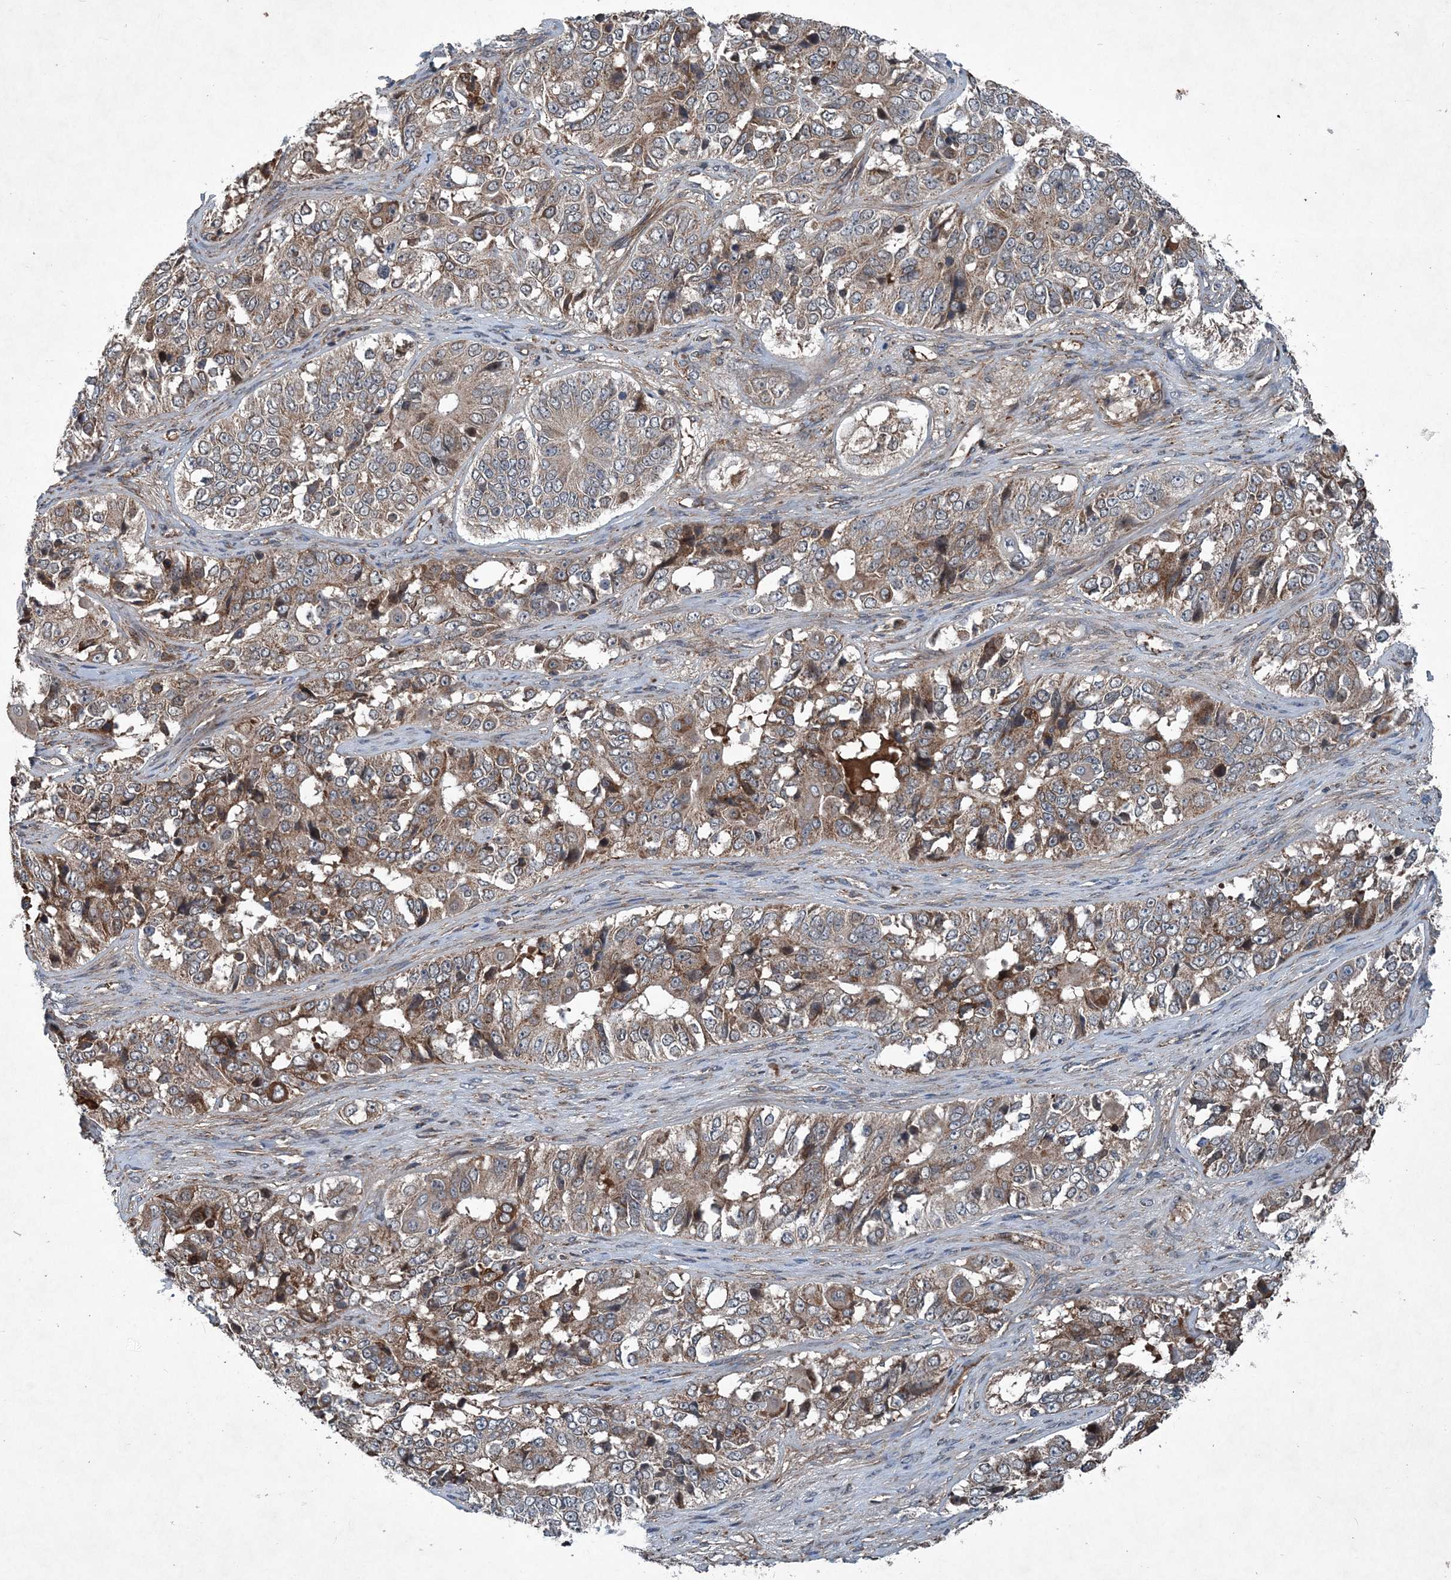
{"staining": {"intensity": "weak", "quantity": ">75%", "location": "cytoplasmic/membranous"}, "tissue": "ovarian cancer", "cell_type": "Tumor cells", "image_type": "cancer", "snomed": [{"axis": "morphology", "description": "Carcinoma, endometroid"}, {"axis": "topography", "description": "Ovary"}], "caption": "Human endometroid carcinoma (ovarian) stained with a brown dye demonstrates weak cytoplasmic/membranous positive staining in approximately >75% of tumor cells.", "gene": "NDUFA2", "patient": {"sex": "female", "age": 51}}